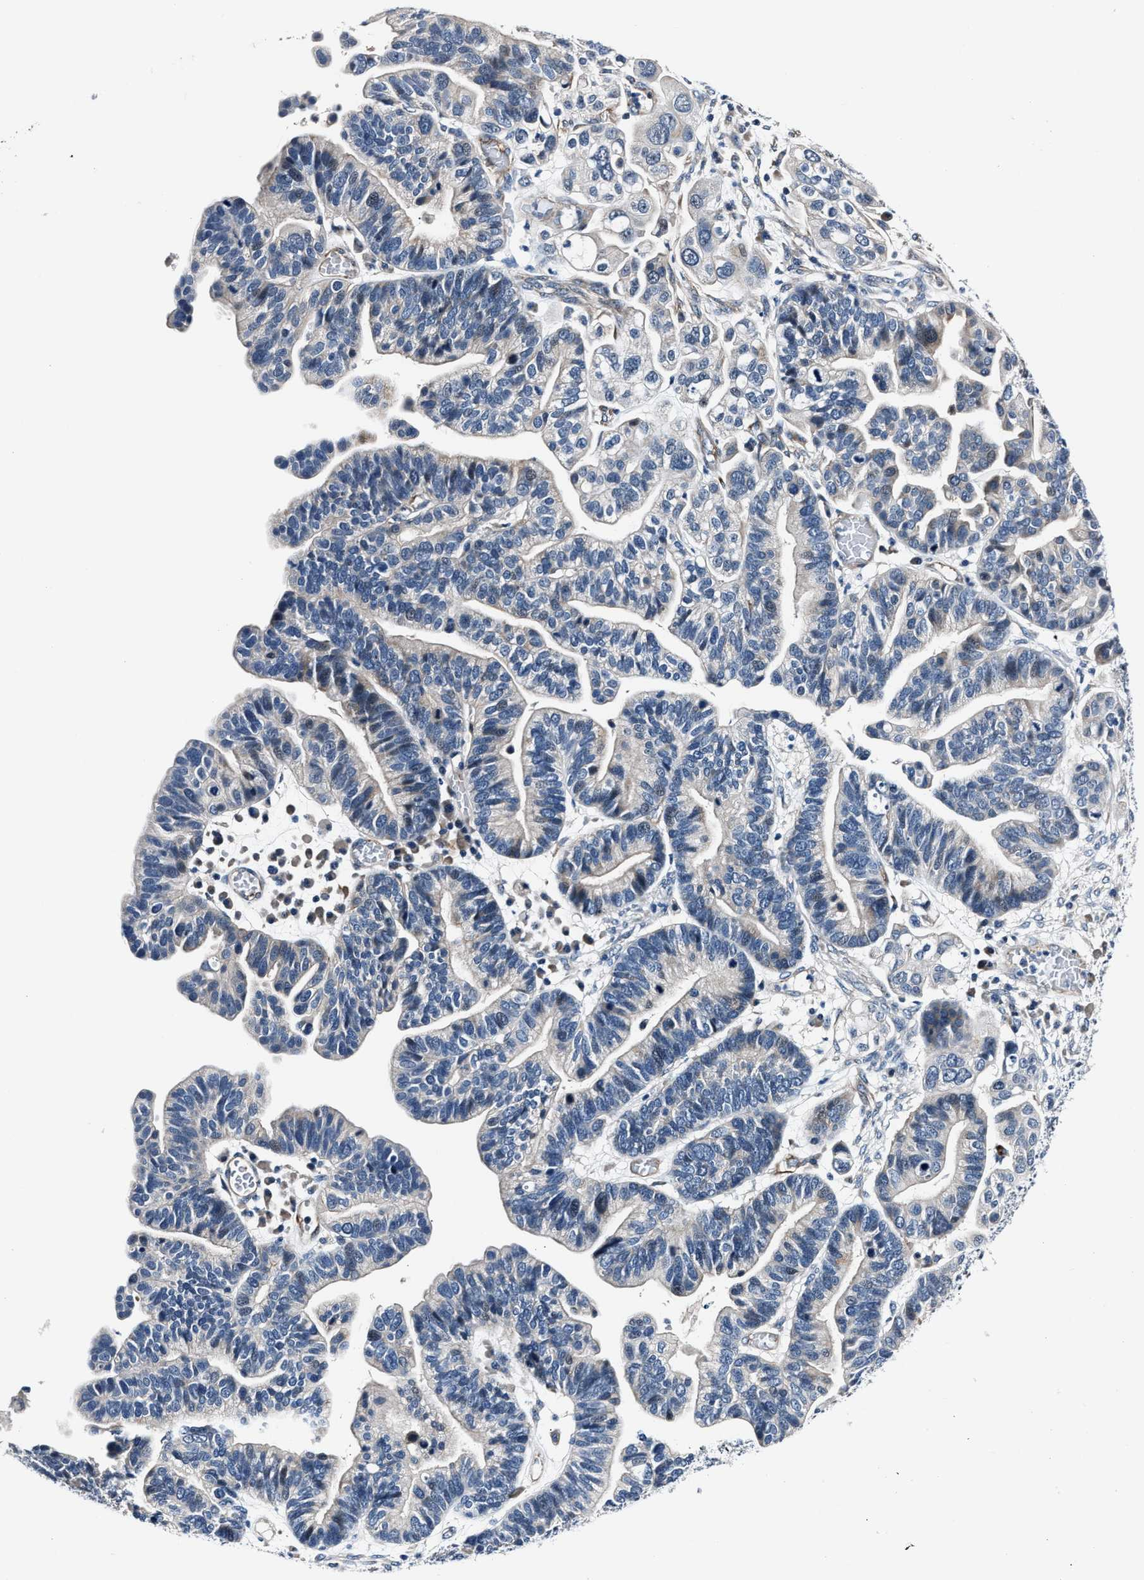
{"staining": {"intensity": "negative", "quantity": "none", "location": "none"}, "tissue": "ovarian cancer", "cell_type": "Tumor cells", "image_type": "cancer", "snomed": [{"axis": "morphology", "description": "Cystadenocarcinoma, serous, NOS"}, {"axis": "topography", "description": "Ovary"}], "caption": "The immunohistochemistry (IHC) photomicrograph has no significant staining in tumor cells of ovarian cancer tissue.", "gene": "MPDZ", "patient": {"sex": "female", "age": 56}}